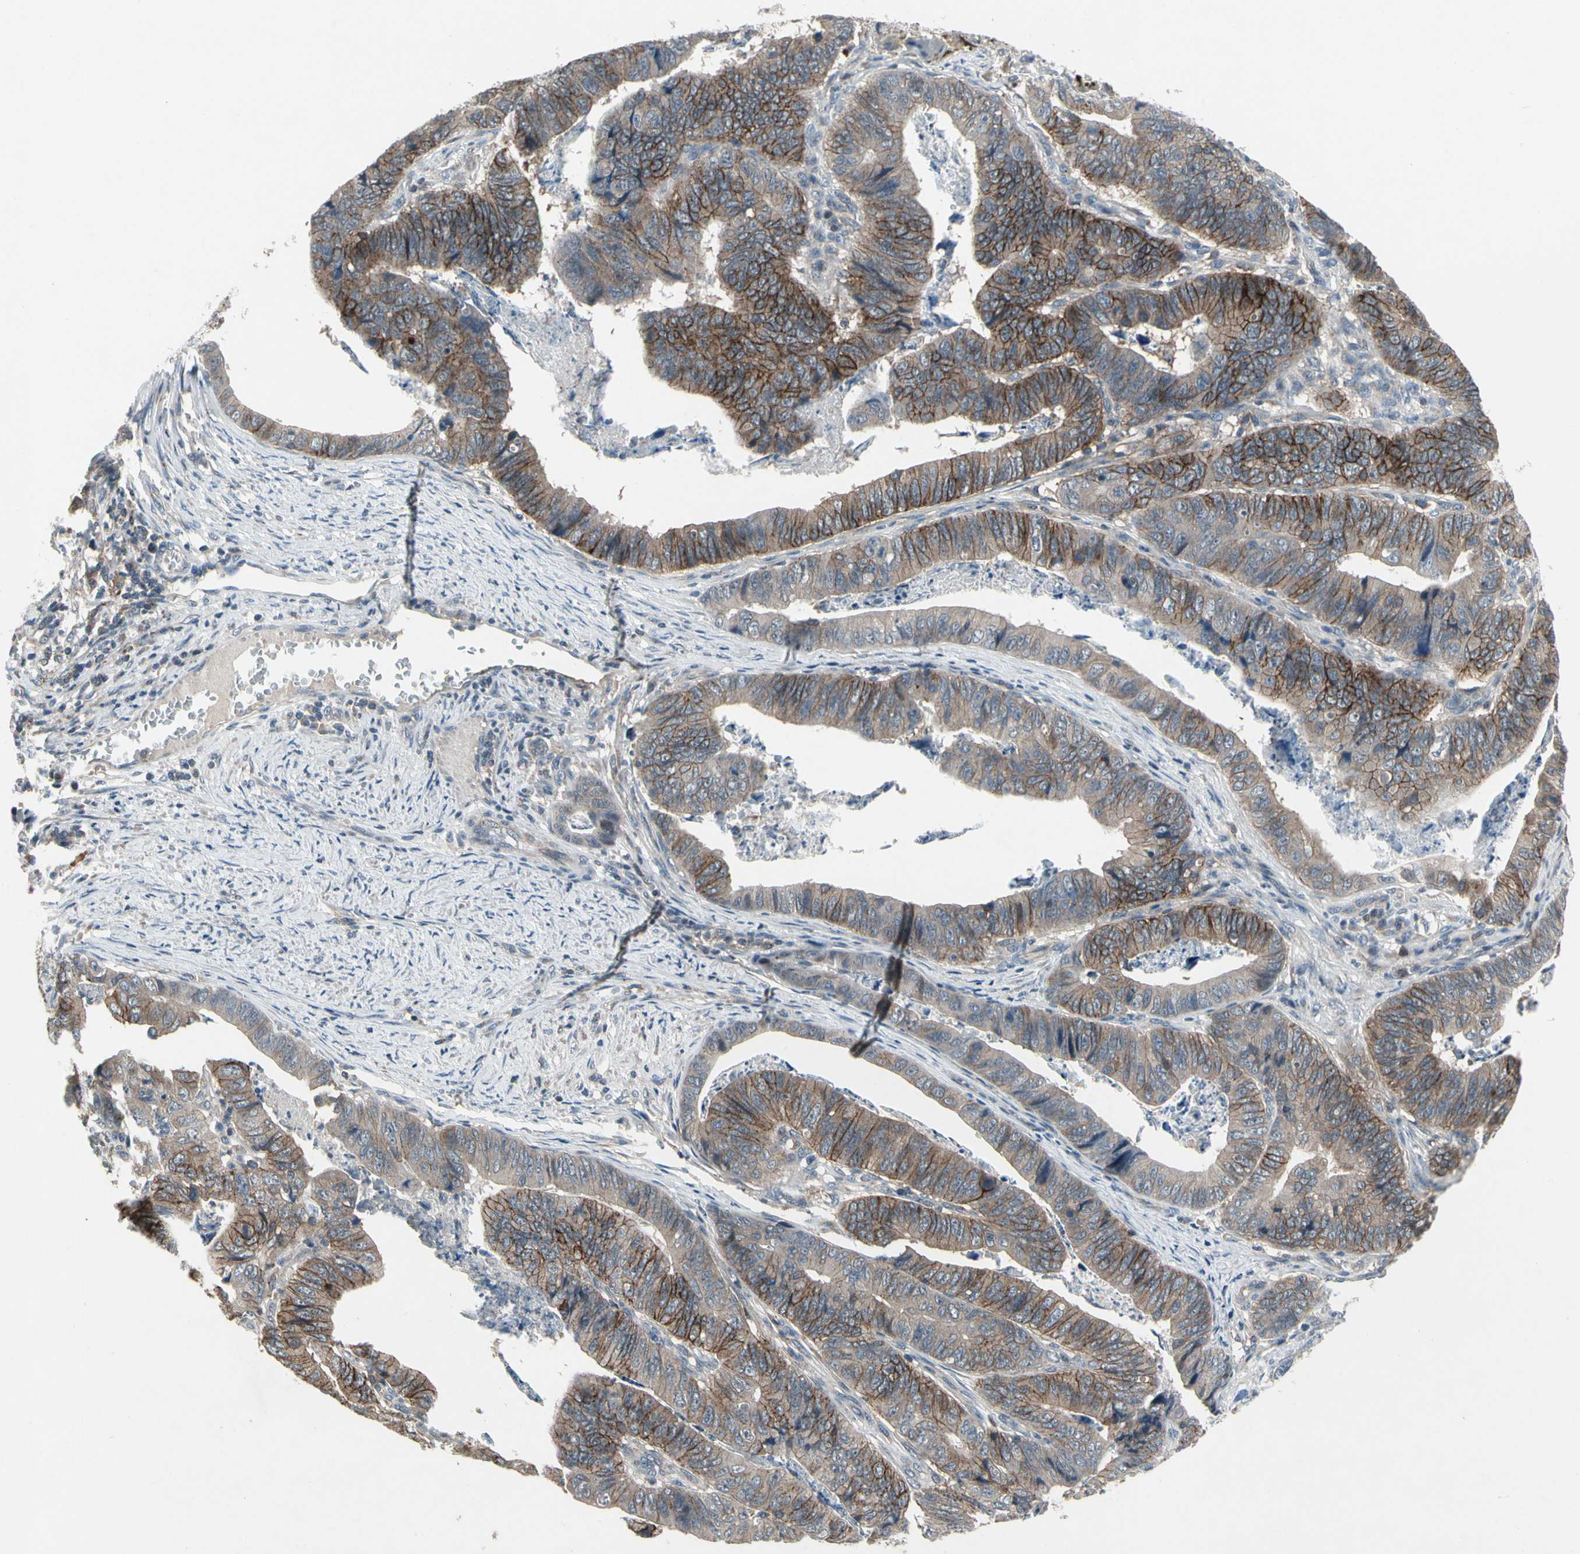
{"staining": {"intensity": "moderate", "quantity": ">75%", "location": "cytoplasmic/membranous"}, "tissue": "stomach cancer", "cell_type": "Tumor cells", "image_type": "cancer", "snomed": [{"axis": "morphology", "description": "Adenocarcinoma, NOS"}, {"axis": "topography", "description": "Stomach, lower"}], "caption": "Immunohistochemical staining of stomach cancer demonstrates moderate cytoplasmic/membranous protein expression in about >75% of tumor cells.", "gene": "NMI", "patient": {"sex": "male", "age": 77}}